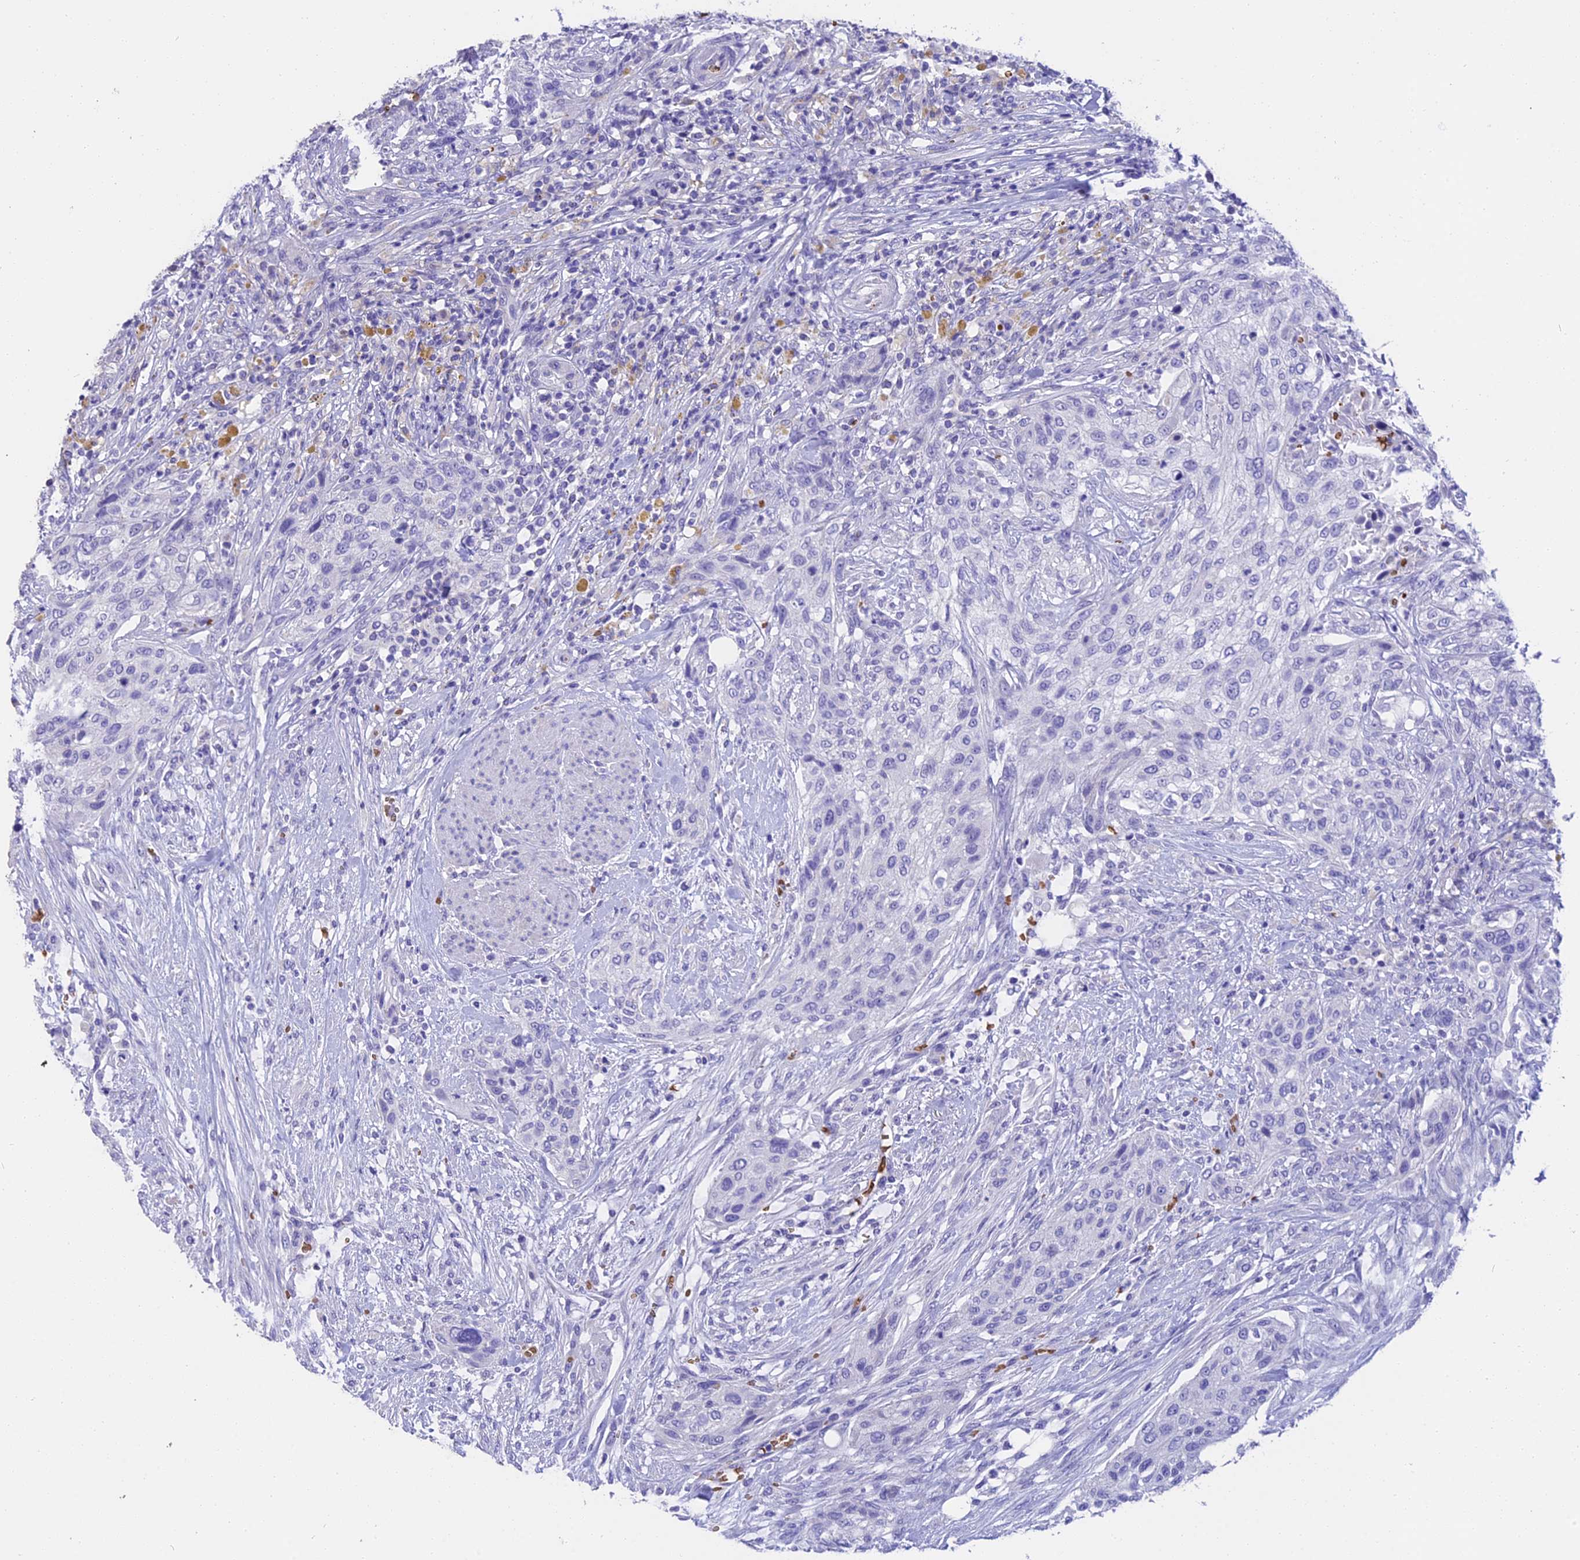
{"staining": {"intensity": "negative", "quantity": "none", "location": "none"}, "tissue": "urothelial cancer", "cell_type": "Tumor cells", "image_type": "cancer", "snomed": [{"axis": "morphology", "description": "Urothelial carcinoma, High grade"}, {"axis": "topography", "description": "Urinary bladder"}], "caption": "Micrograph shows no protein positivity in tumor cells of urothelial cancer tissue.", "gene": "TNNC2", "patient": {"sex": "male", "age": 35}}